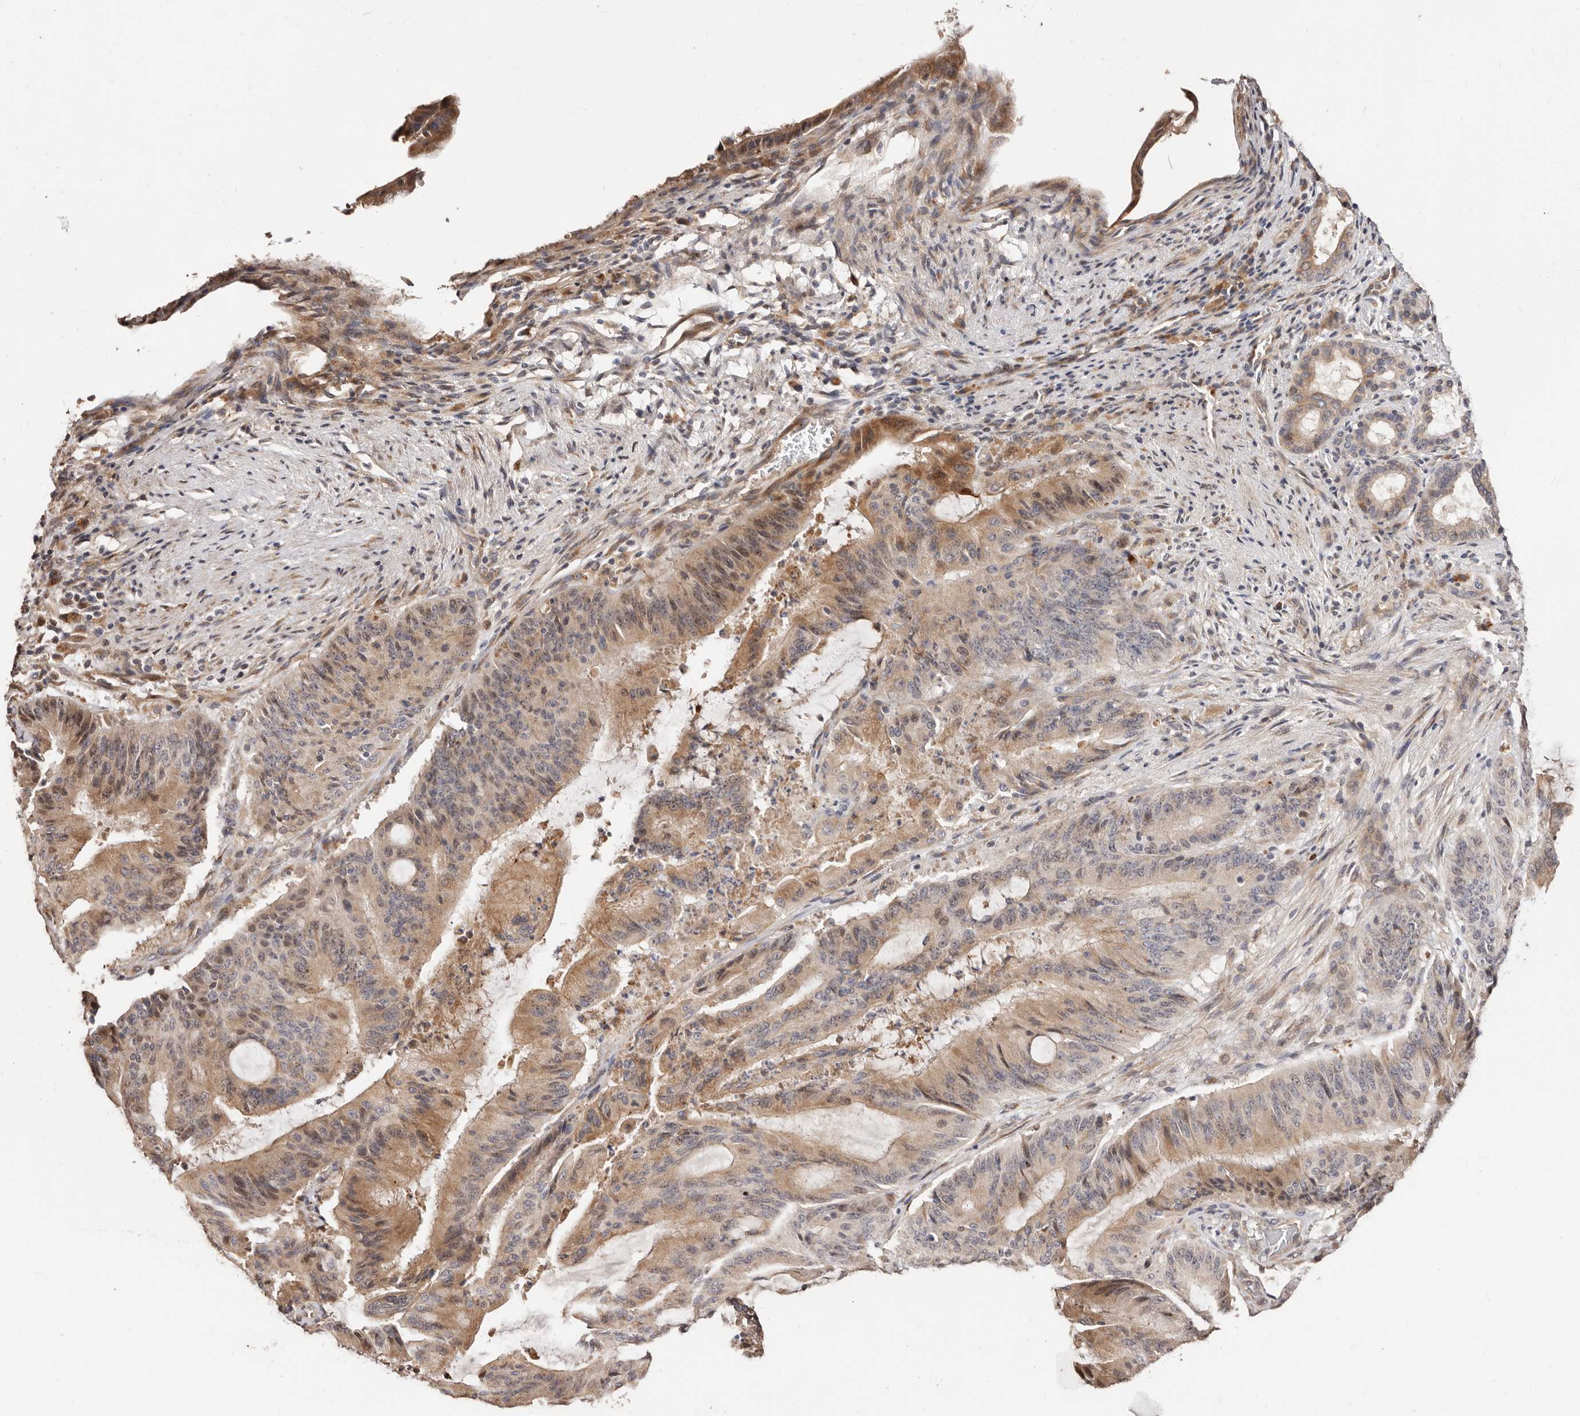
{"staining": {"intensity": "moderate", "quantity": "25%-75%", "location": "cytoplasmic/membranous"}, "tissue": "liver cancer", "cell_type": "Tumor cells", "image_type": "cancer", "snomed": [{"axis": "morphology", "description": "Normal tissue, NOS"}, {"axis": "morphology", "description": "Cholangiocarcinoma"}, {"axis": "topography", "description": "Liver"}, {"axis": "topography", "description": "Peripheral nerve tissue"}], "caption": "This image exhibits liver cholangiocarcinoma stained with immunohistochemistry (IHC) to label a protein in brown. The cytoplasmic/membranous of tumor cells show moderate positivity for the protein. Nuclei are counter-stained blue.", "gene": "APOL6", "patient": {"sex": "female", "age": 73}}